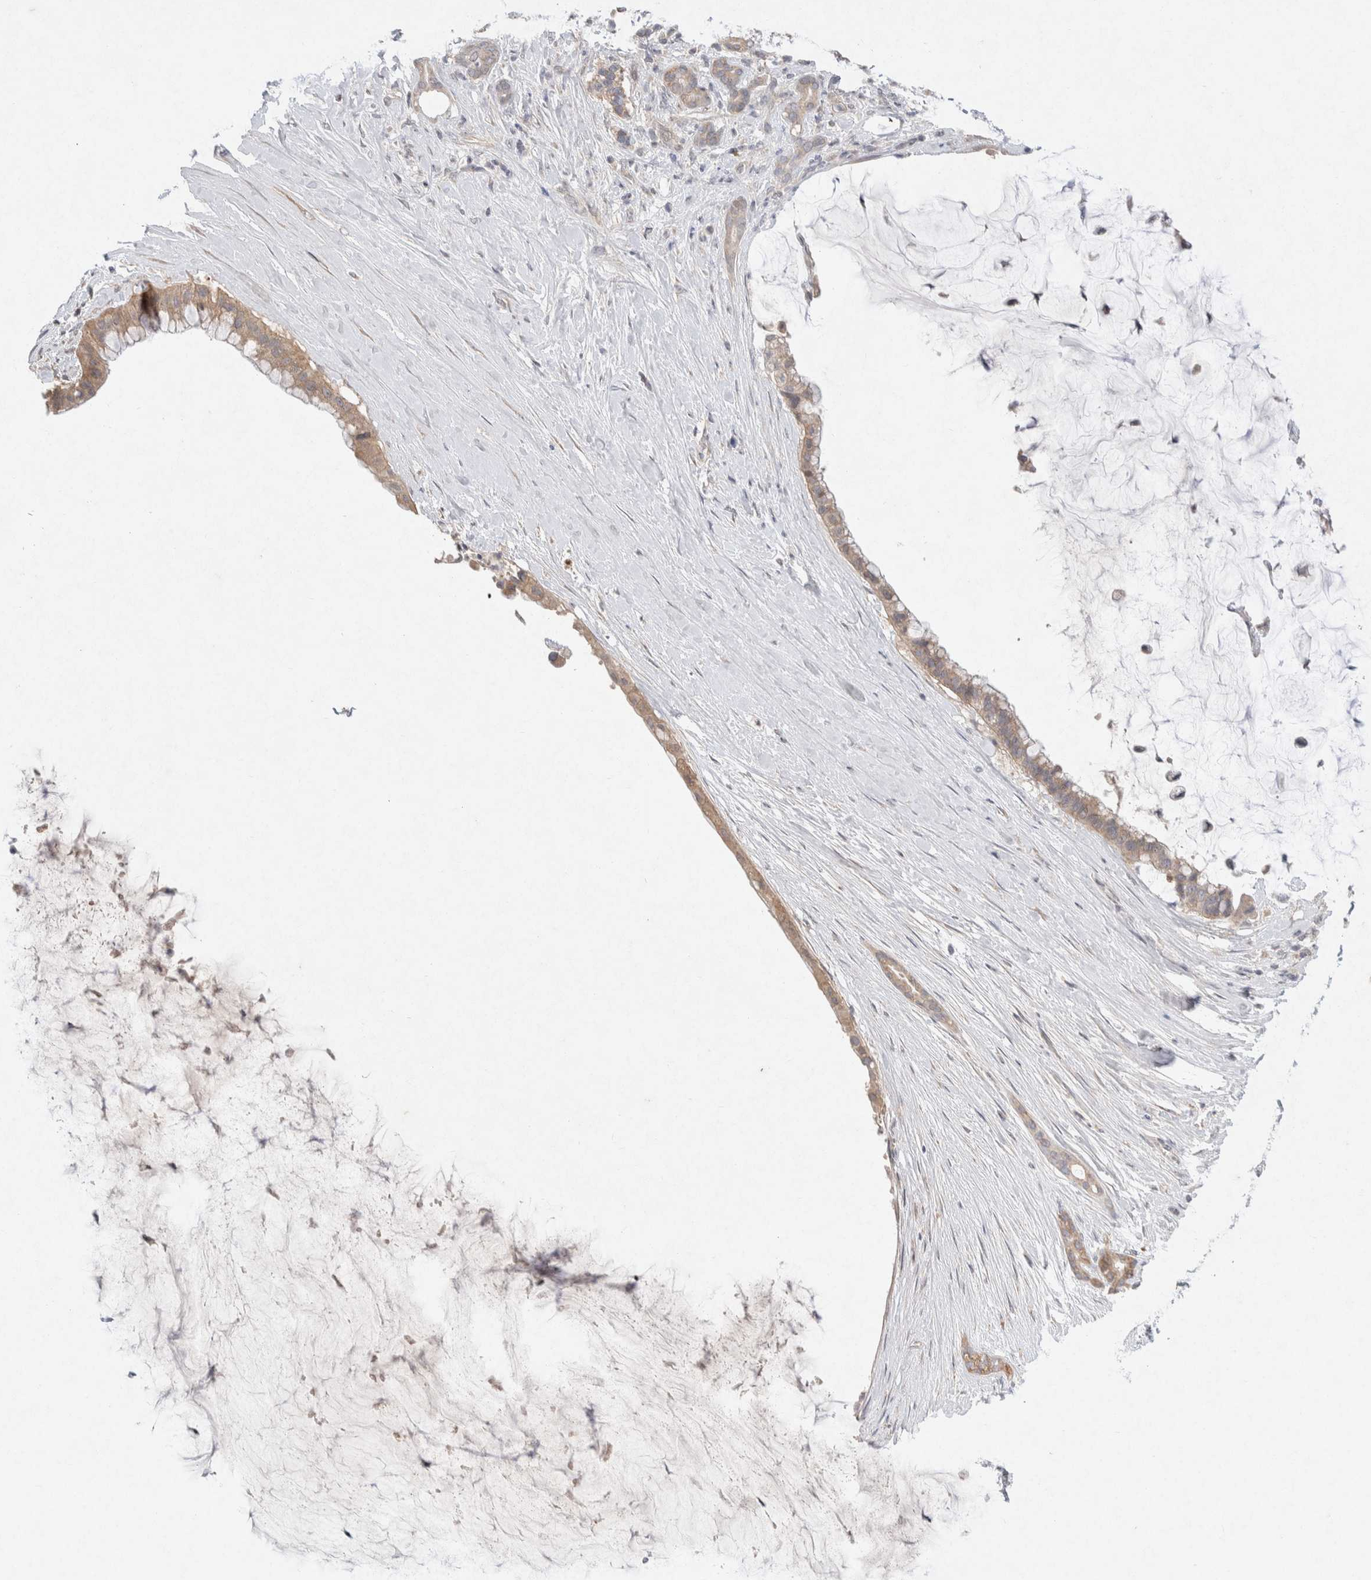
{"staining": {"intensity": "weak", "quantity": ">75%", "location": "cytoplasmic/membranous"}, "tissue": "pancreatic cancer", "cell_type": "Tumor cells", "image_type": "cancer", "snomed": [{"axis": "morphology", "description": "Adenocarcinoma, NOS"}, {"axis": "topography", "description": "Pancreas"}], "caption": "Tumor cells display low levels of weak cytoplasmic/membranous positivity in about >75% of cells in pancreatic cancer.", "gene": "CMTM4", "patient": {"sex": "male", "age": 41}}